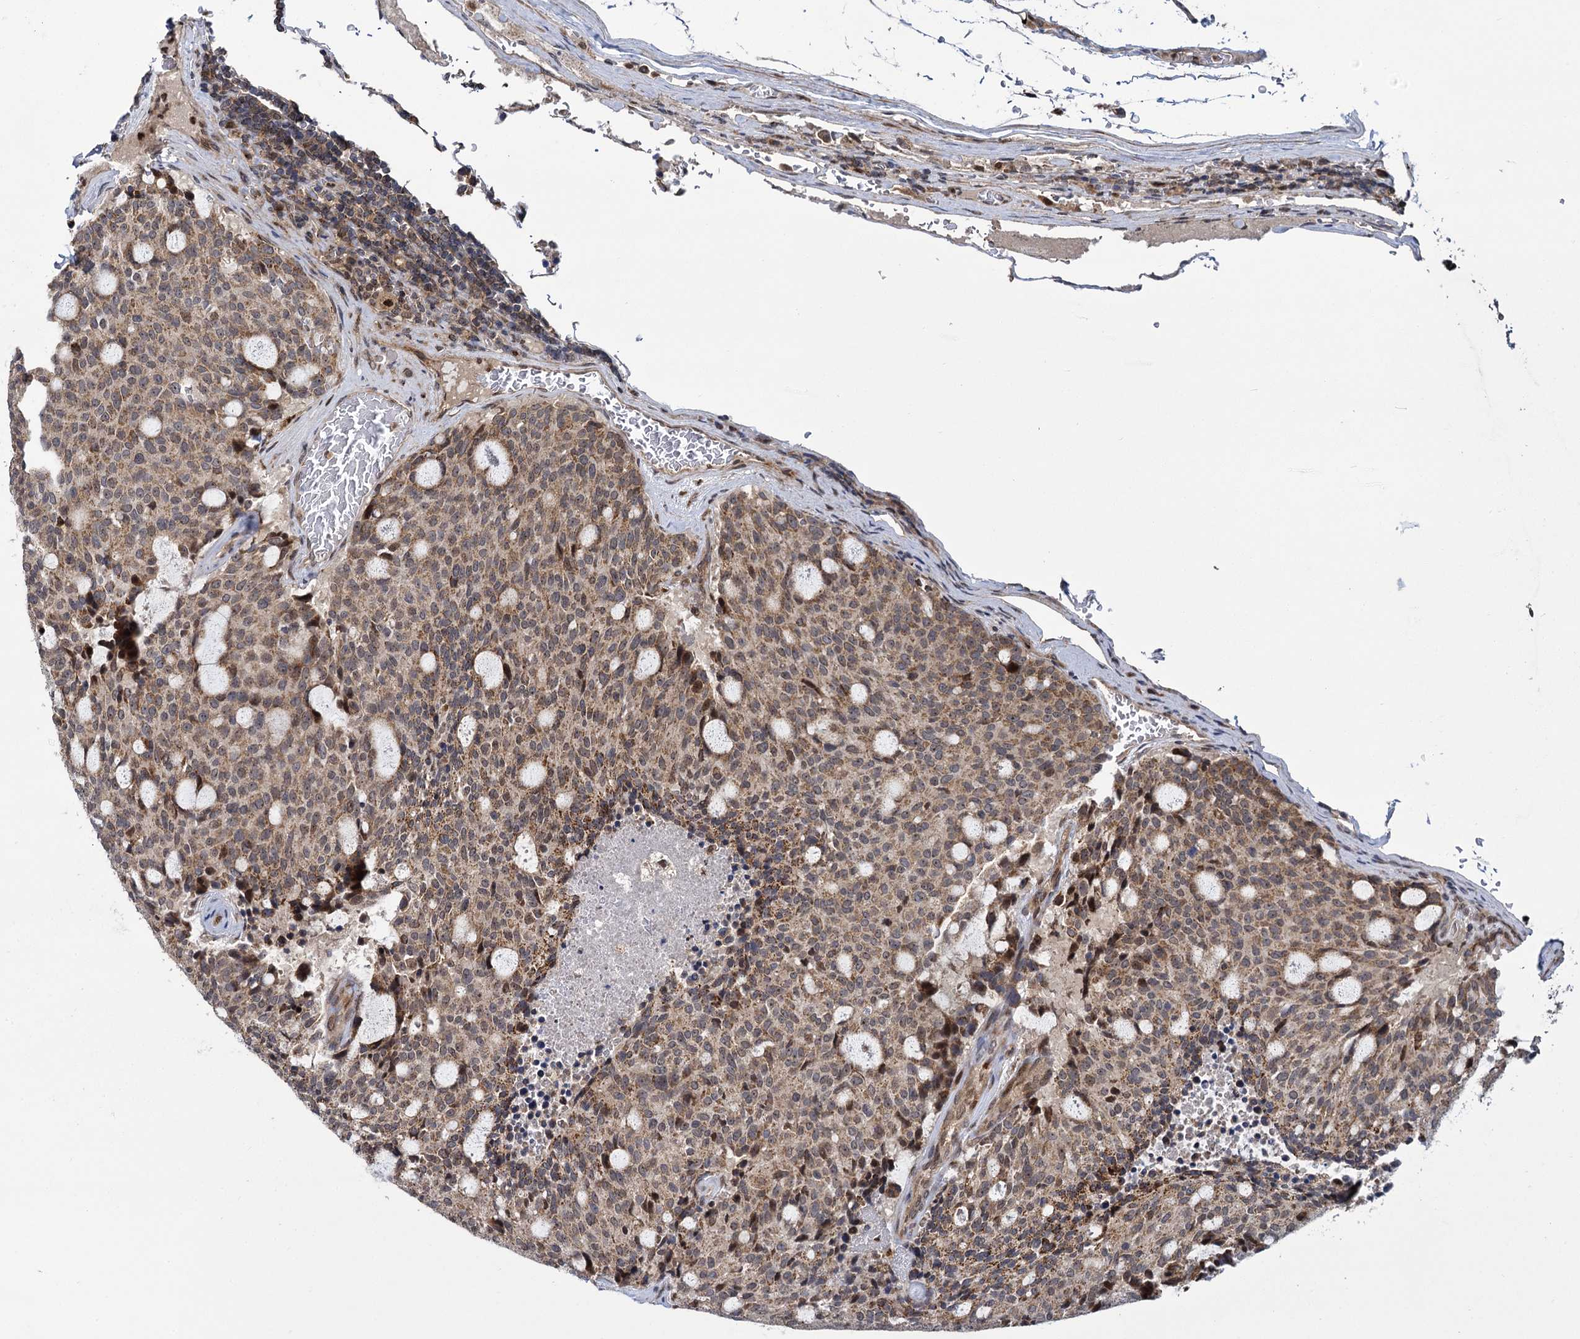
{"staining": {"intensity": "moderate", "quantity": ">75%", "location": "cytoplasmic/membranous"}, "tissue": "carcinoid", "cell_type": "Tumor cells", "image_type": "cancer", "snomed": [{"axis": "morphology", "description": "Carcinoid, malignant, NOS"}, {"axis": "topography", "description": "Pancreas"}], "caption": "An IHC histopathology image of tumor tissue is shown. Protein staining in brown highlights moderate cytoplasmic/membranous positivity in malignant carcinoid within tumor cells. (DAB IHC, brown staining for protein, blue staining for nuclei).", "gene": "GAL3ST4", "patient": {"sex": "female", "age": 54}}